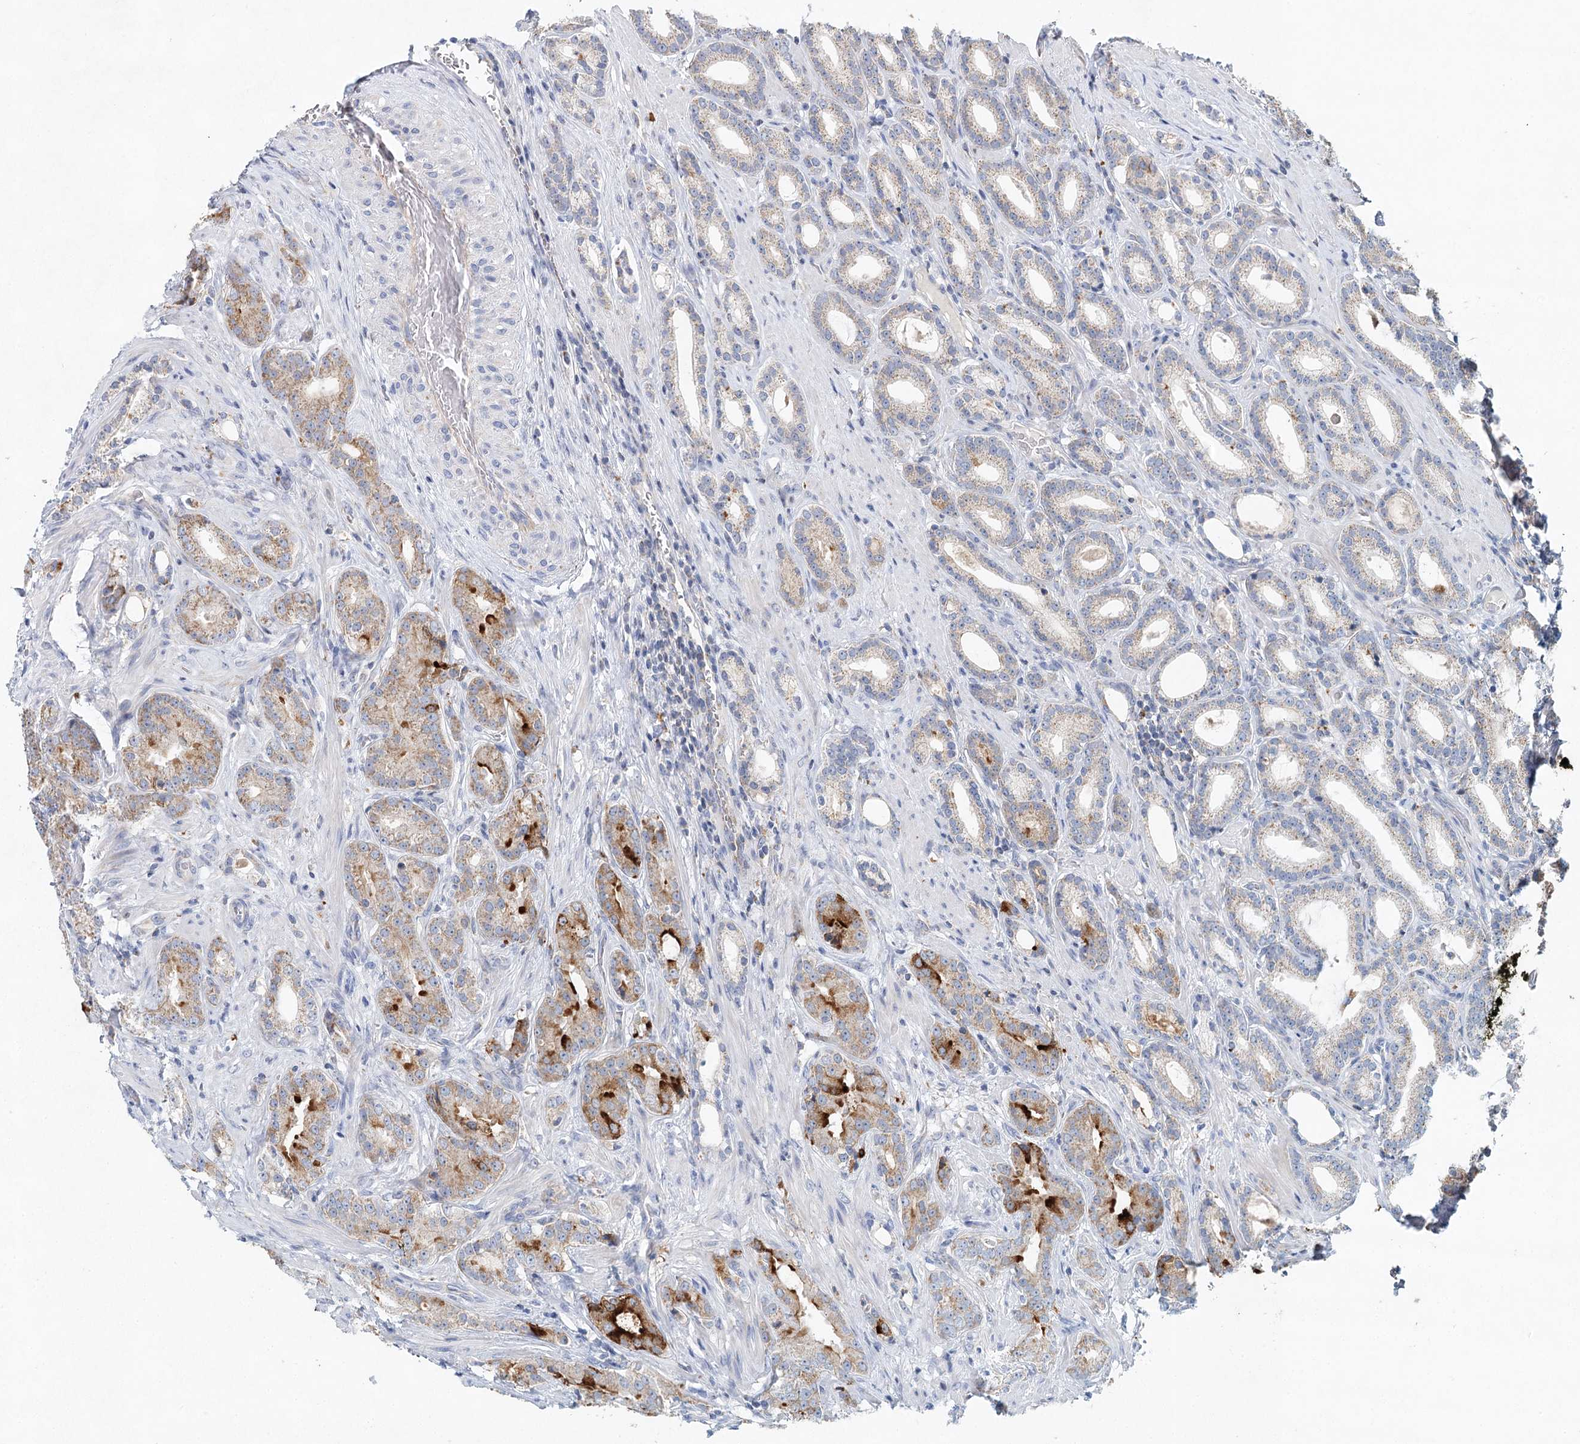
{"staining": {"intensity": "strong", "quantity": "<25%", "location": "cytoplasmic/membranous"}, "tissue": "prostate cancer", "cell_type": "Tumor cells", "image_type": "cancer", "snomed": [{"axis": "morphology", "description": "Adenocarcinoma, Low grade"}, {"axis": "topography", "description": "Prostate"}], "caption": "Immunohistochemistry (IHC) staining of adenocarcinoma (low-grade) (prostate), which reveals medium levels of strong cytoplasmic/membranous staining in about <25% of tumor cells indicating strong cytoplasmic/membranous protein positivity. The staining was performed using DAB (brown) for protein detection and nuclei were counterstained in hematoxylin (blue).", "gene": "XPO6", "patient": {"sex": "male", "age": 71}}